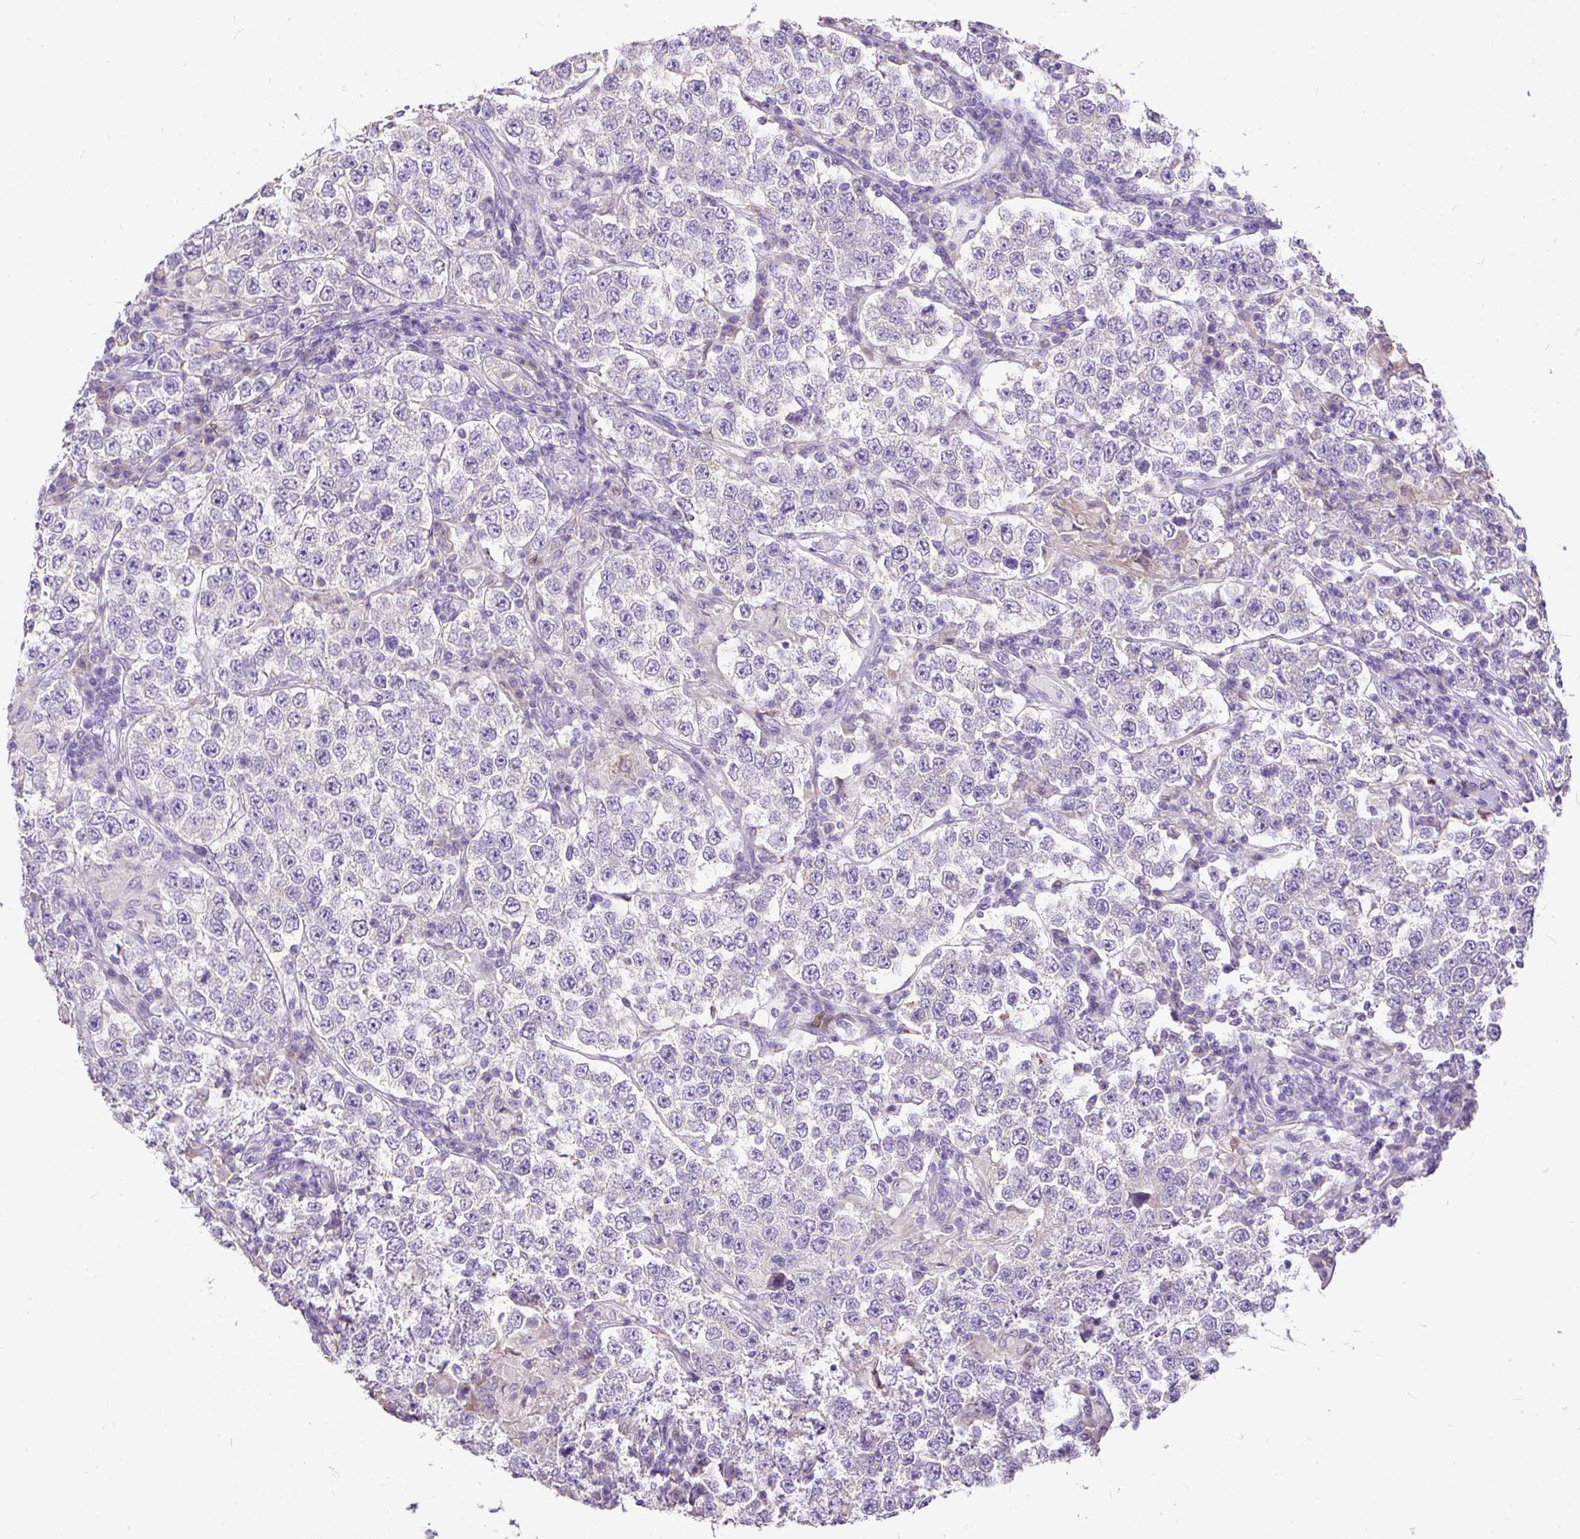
{"staining": {"intensity": "negative", "quantity": "none", "location": "none"}, "tissue": "testis cancer", "cell_type": "Tumor cells", "image_type": "cancer", "snomed": [{"axis": "morphology", "description": "Normal tissue, NOS"}, {"axis": "morphology", "description": "Urothelial carcinoma, High grade"}, {"axis": "morphology", "description": "Seminoma, NOS"}, {"axis": "morphology", "description": "Carcinoma, Embryonal, NOS"}, {"axis": "topography", "description": "Urinary bladder"}, {"axis": "topography", "description": "Testis"}], "caption": "Immunohistochemistry of human testis embryonal carcinoma demonstrates no expression in tumor cells.", "gene": "GBX1", "patient": {"sex": "male", "age": 41}}